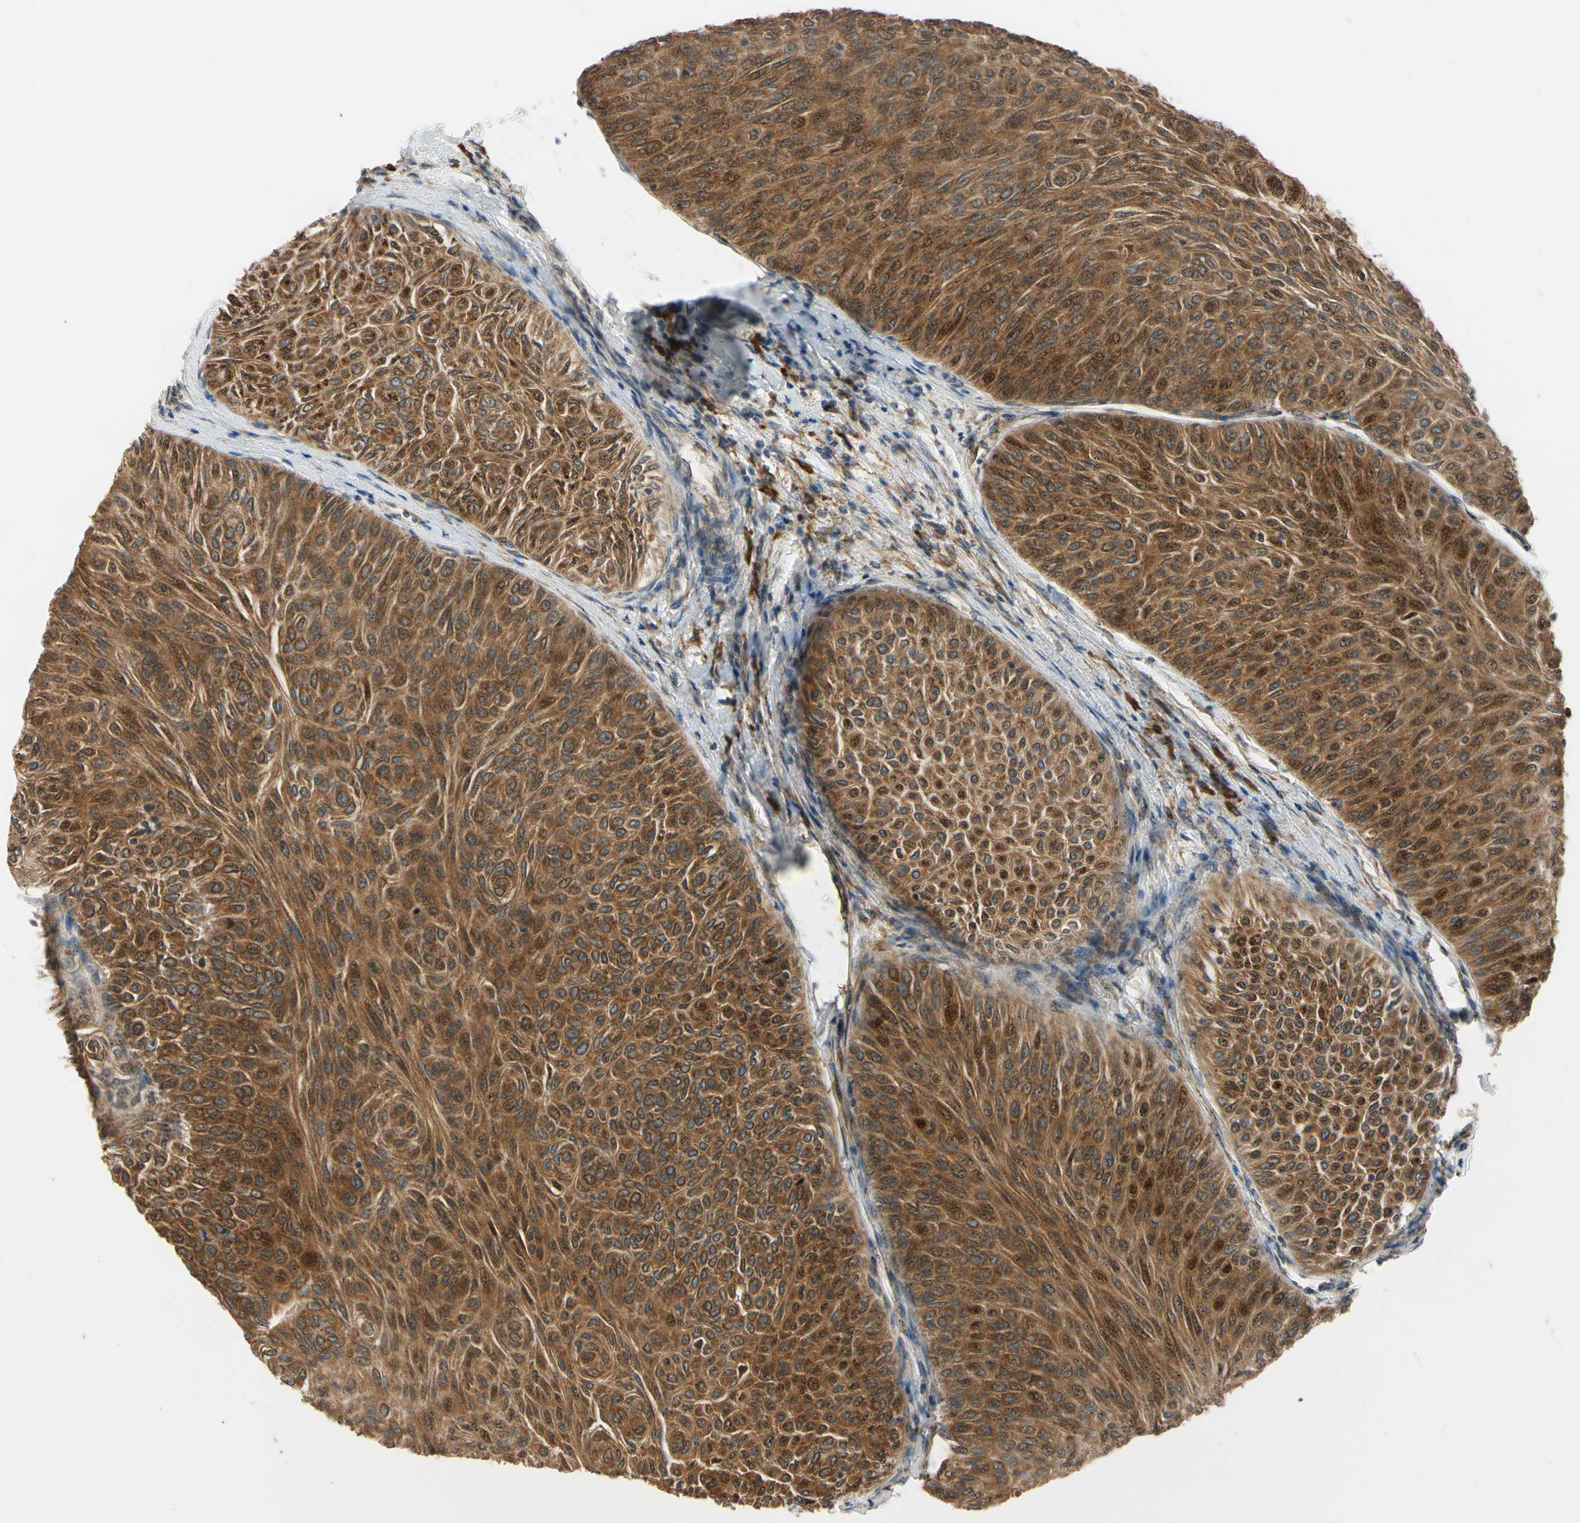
{"staining": {"intensity": "strong", "quantity": ">75%", "location": "cytoplasmic/membranous"}, "tissue": "urothelial cancer", "cell_type": "Tumor cells", "image_type": "cancer", "snomed": [{"axis": "morphology", "description": "Urothelial carcinoma, Low grade"}, {"axis": "topography", "description": "Urinary bladder"}], "caption": "An immunohistochemistry micrograph of neoplastic tissue is shown. Protein staining in brown labels strong cytoplasmic/membranous positivity in low-grade urothelial carcinoma within tumor cells.", "gene": "RPN2", "patient": {"sex": "male", "age": 78}}